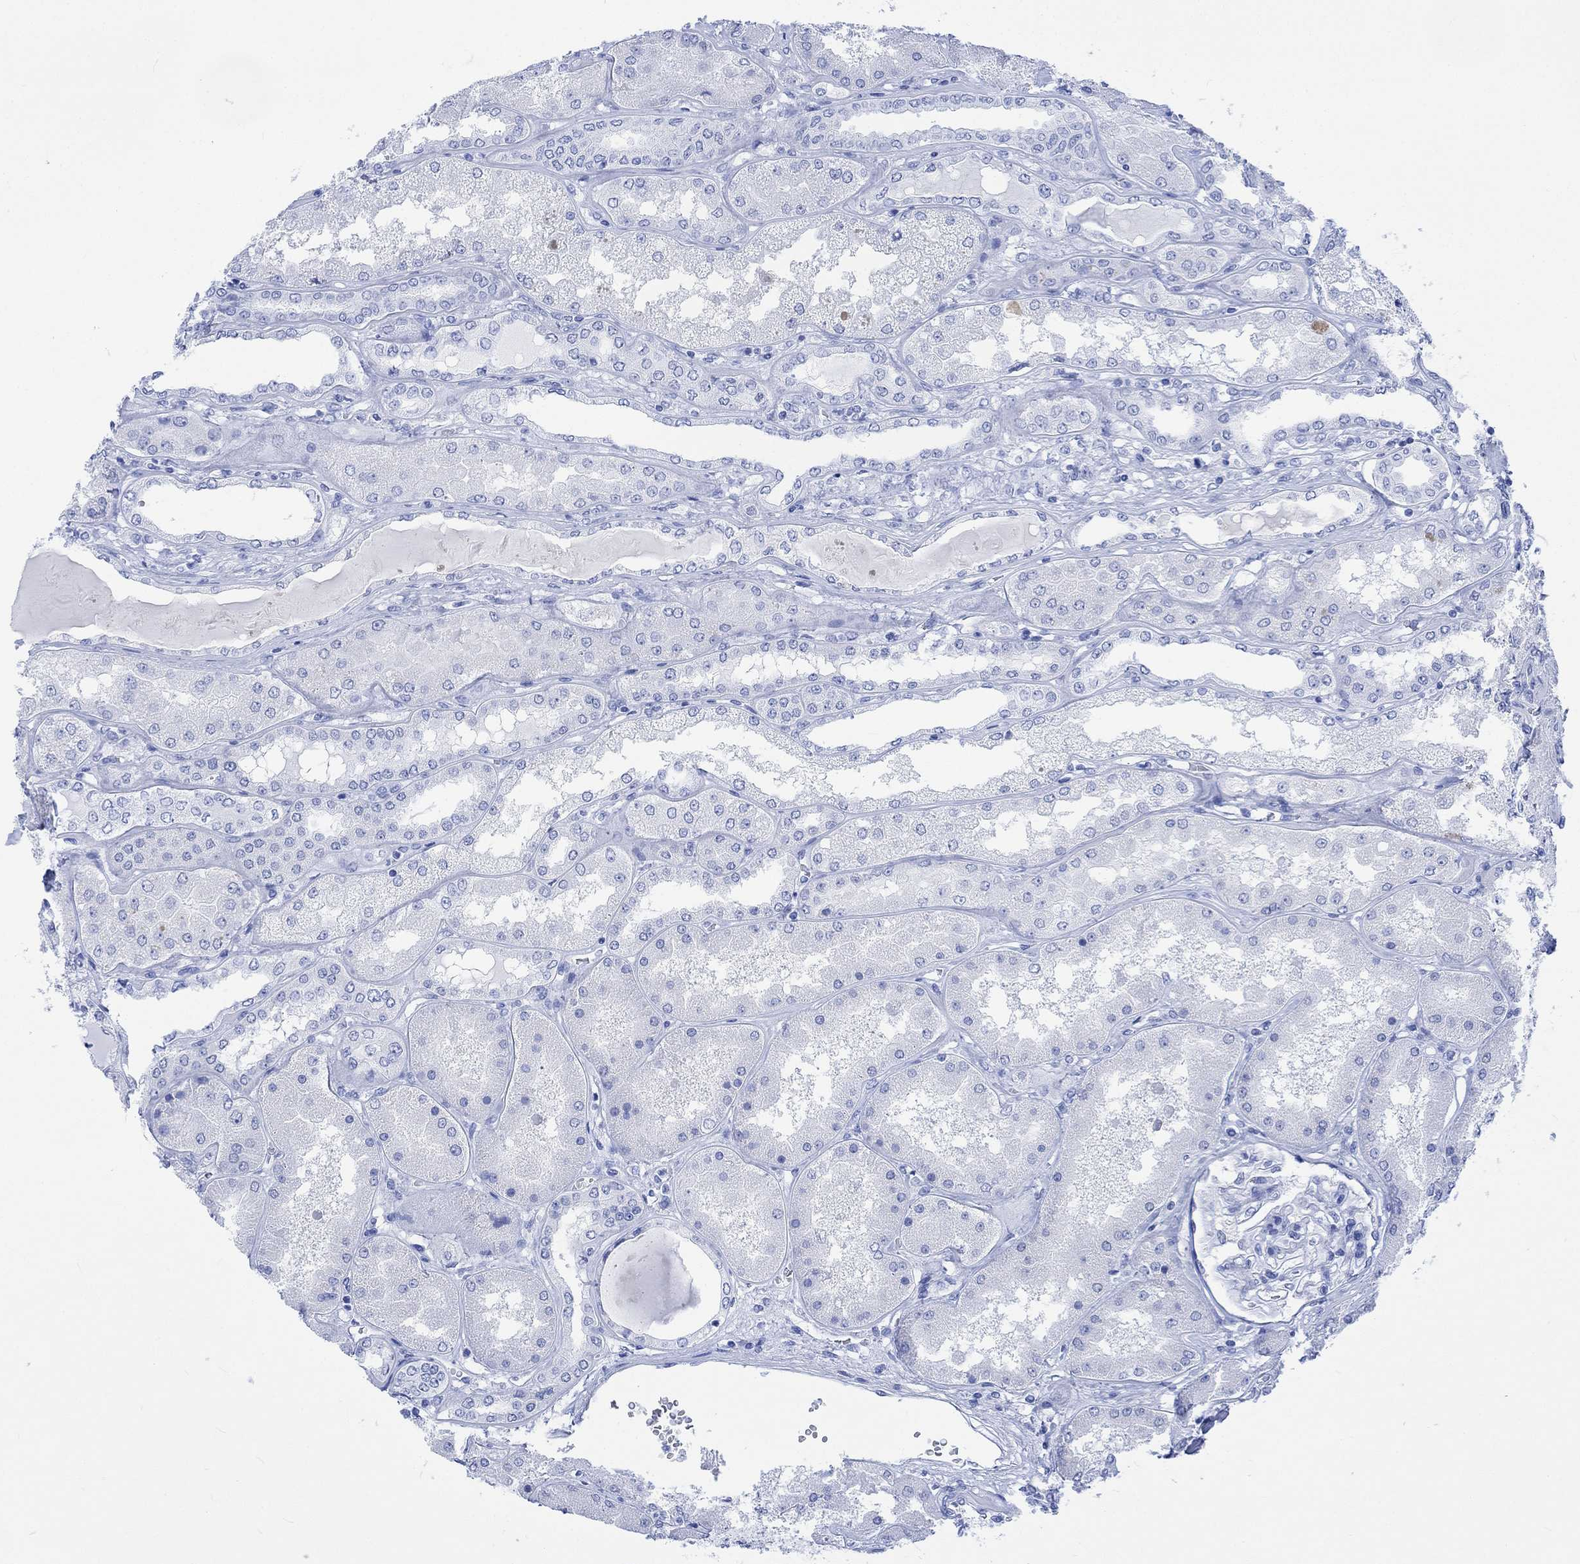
{"staining": {"intensity": "negative", "quantity": "none", "location": "none"}, "tissue": "kidney", "cell_type": "Cells in glomeruli", "image_type": "normal", "snomed": [{"axis": "morphology", "description": "Normal tissue, NOS"}, {"axis": "topography", "description": "Kidney"}], "caption": "Immunohistochemical staining of normal kidney exhibits no significant expression in cells in glomeruli.", "gene": "CELF4", "patient": {"sex": "female", "age": 56}}